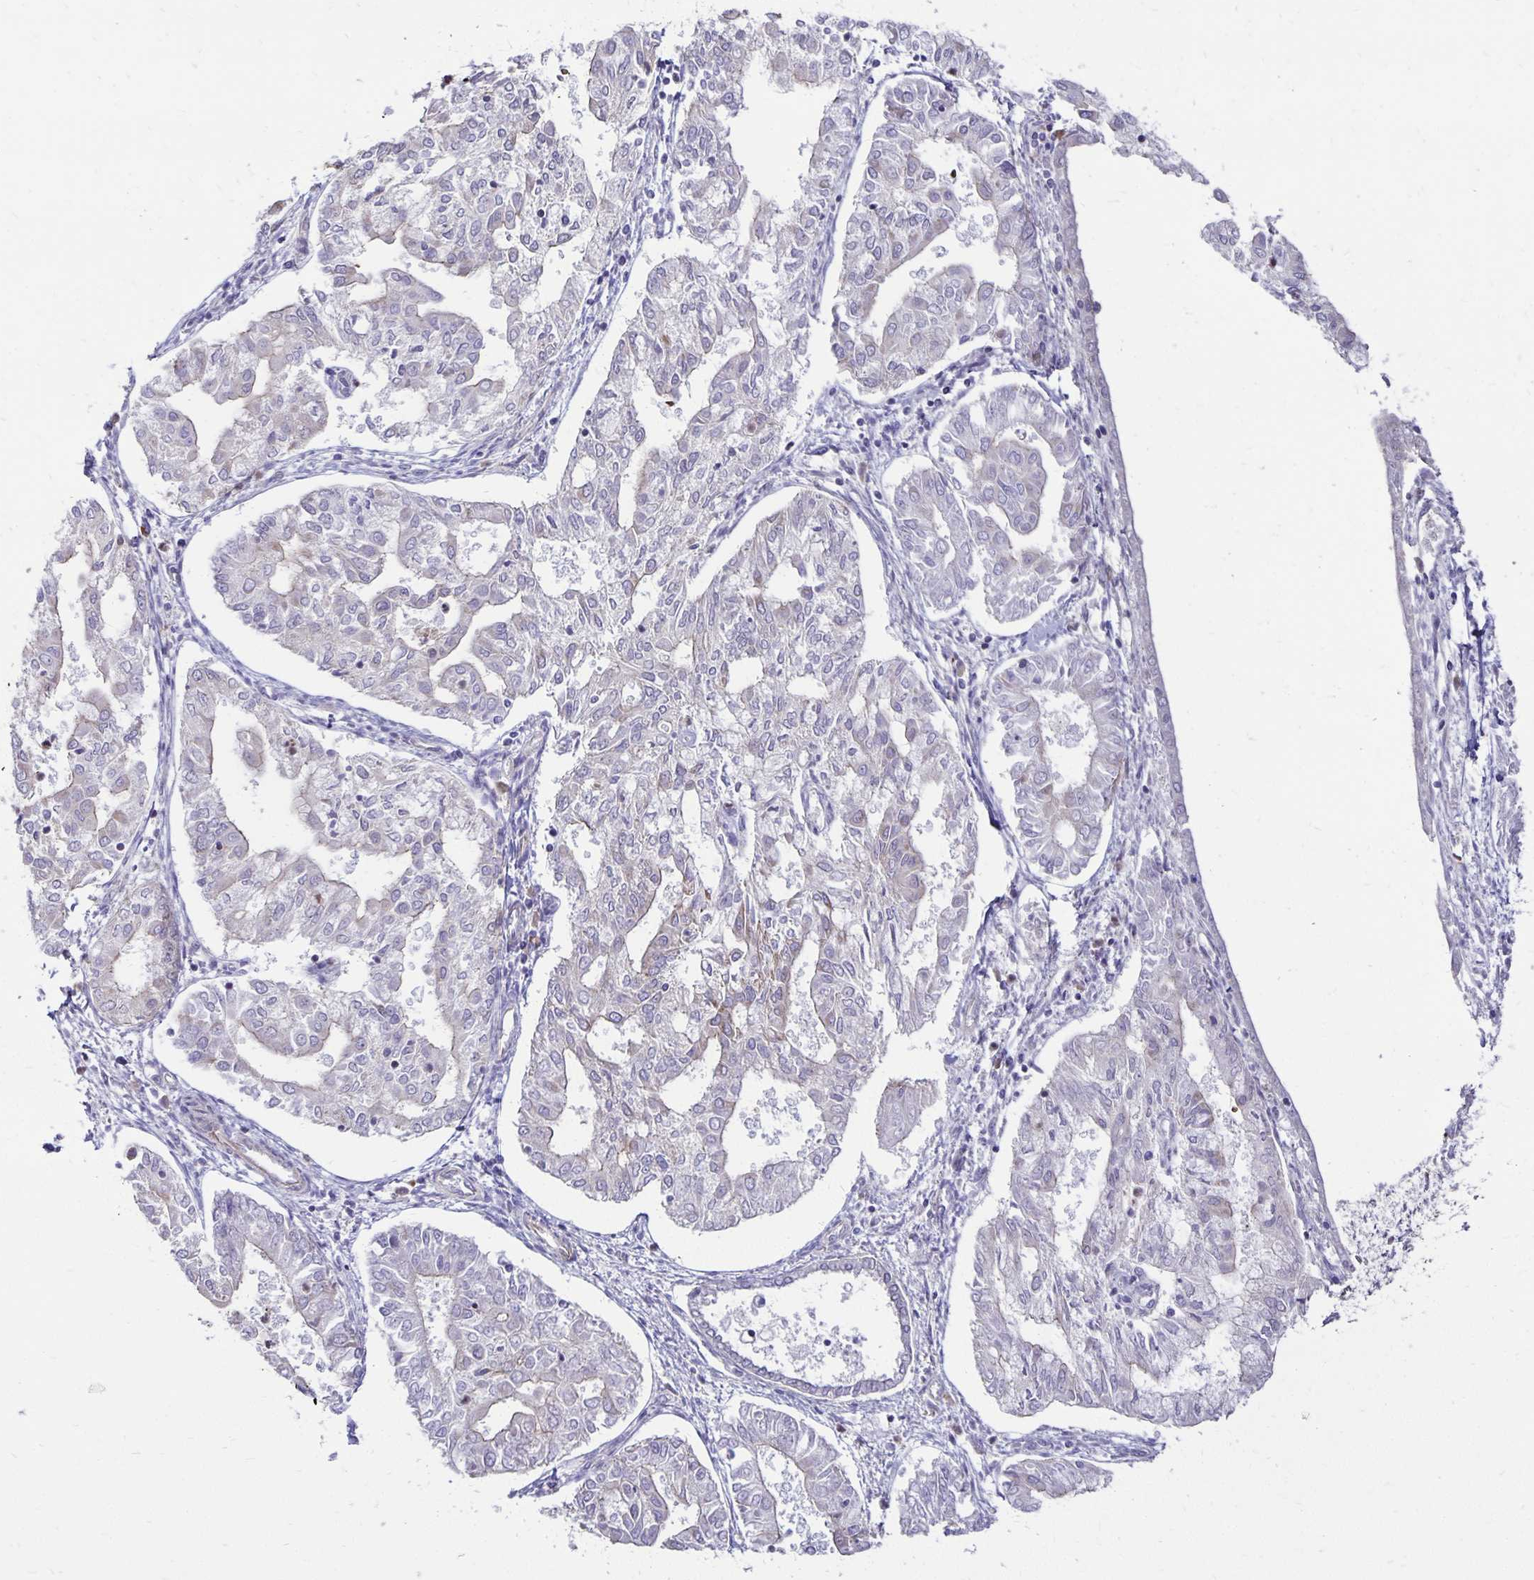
{"staining": {"intensity": "negative", "quantity": "none", "location": "none"}, "tissue": "endometrial cancer", "cell_type": "Tumor cells", "image_type": "cancer", "snomed": [{"axis": "morphology", "description": "Adenocarcinoma, NOS"}, {"axis": "topography", "description": "Endometrium"}], "caption": "Protein analysis of adenocarcinoma (endometrial) displays no significant expression in tumor cells. Nuclei are stained in blue.", "gene": "FN3K", "patient": {"sex": "female", "age": 68}}